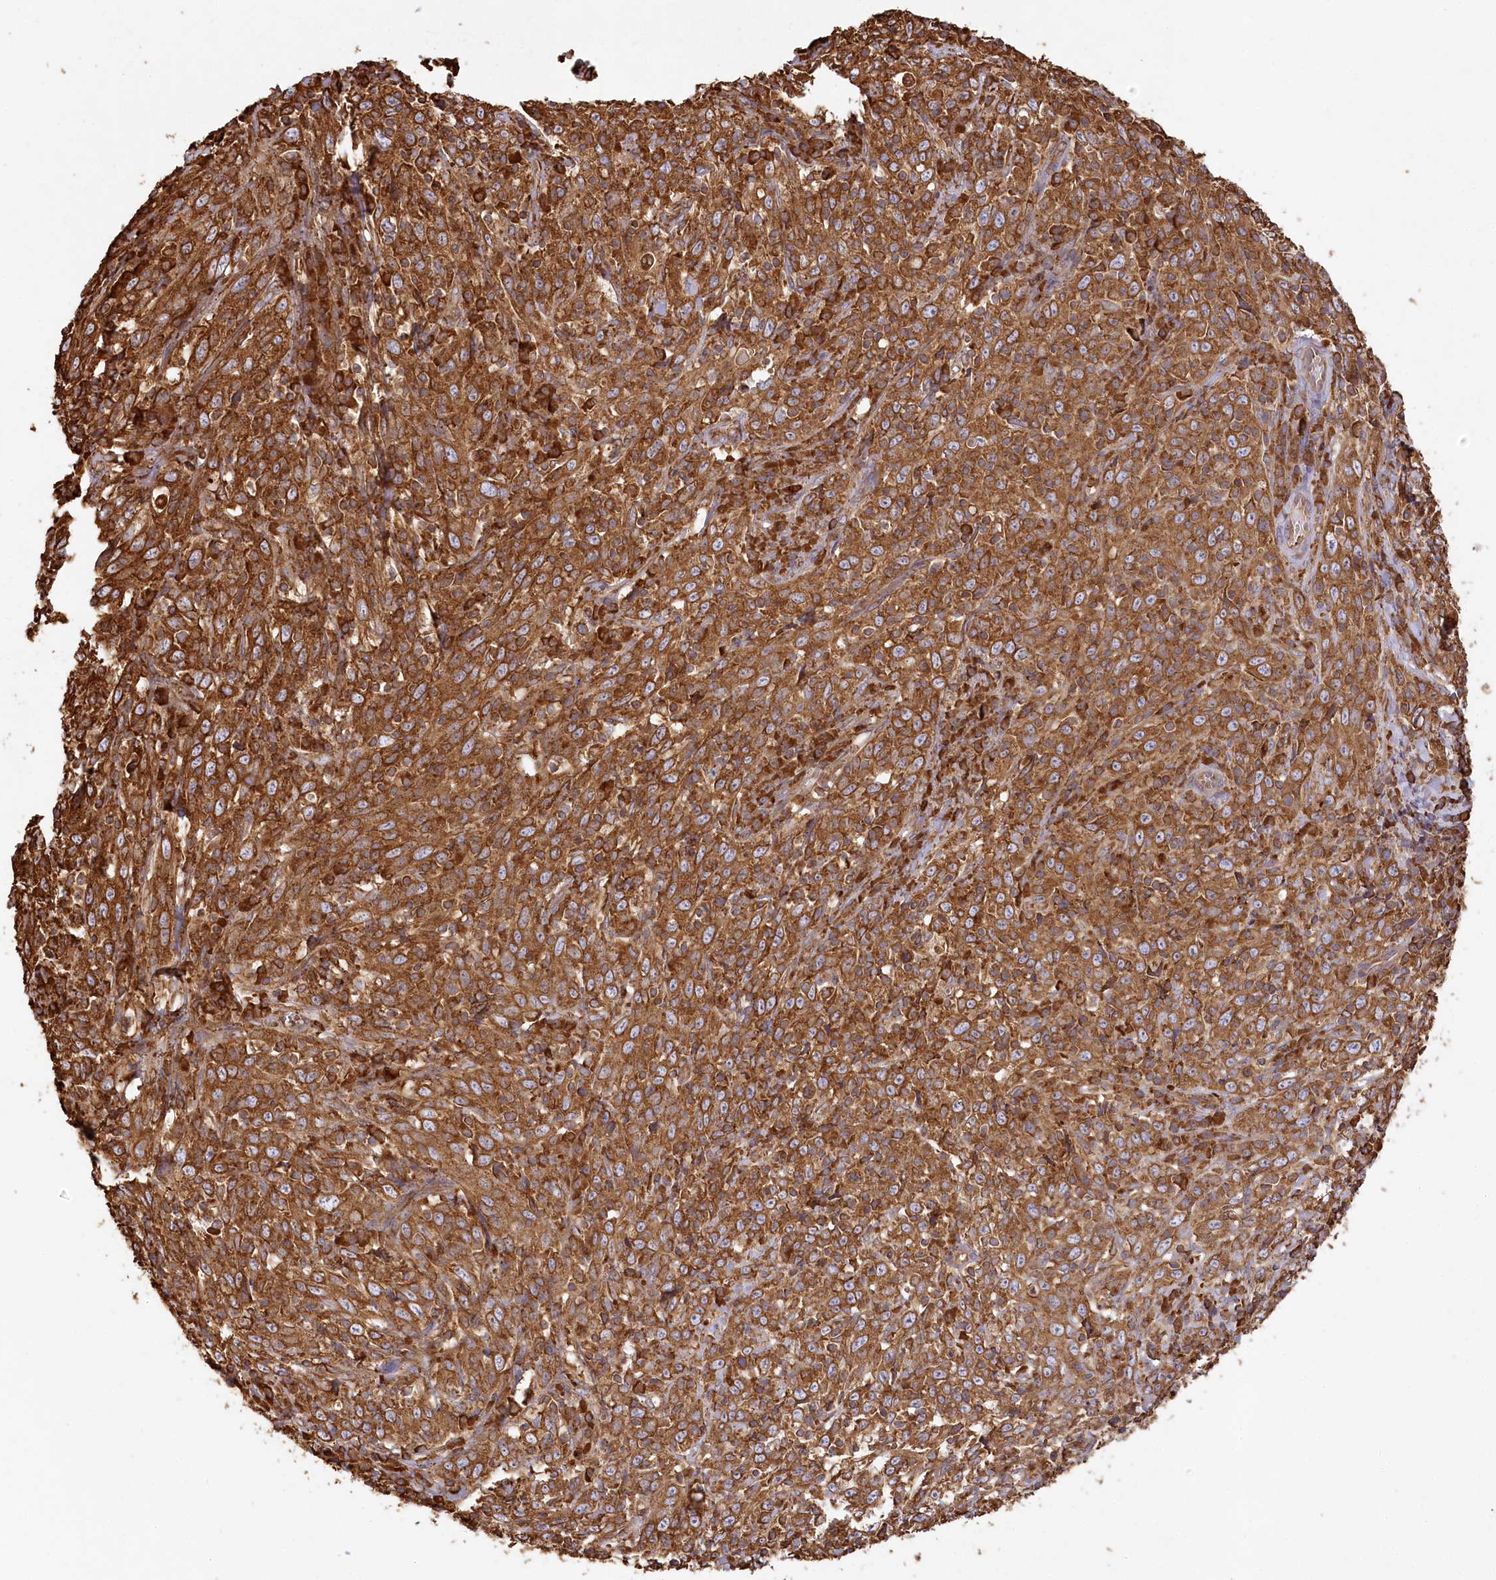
{"staining": {"intensity": "strong", "quantity": ">75%", "location": "cytoplasmic/membranous"}, "tissue": "cervical cancer", "cell_type": "Tumor cells", "image_type": "cancer", "snomed": [{"axis": "morphology", "description": "Squamous cell carcinoma, NOS"}, {"axis": "topography", "description": "Cervix"}], "caption": "Cervical cancer (squamous cell carcinoma) stained with DAB IHC shows high levels of strong cytoplasmic/membranous expression in approximately >75% of tumor cells. (DAB (3,3'-diaminobenzidine) IHC, brown staining for protein, blue staining for nuclei).", "gene": "ACAP2", "patient": {"sex": "female", "age": 46}}